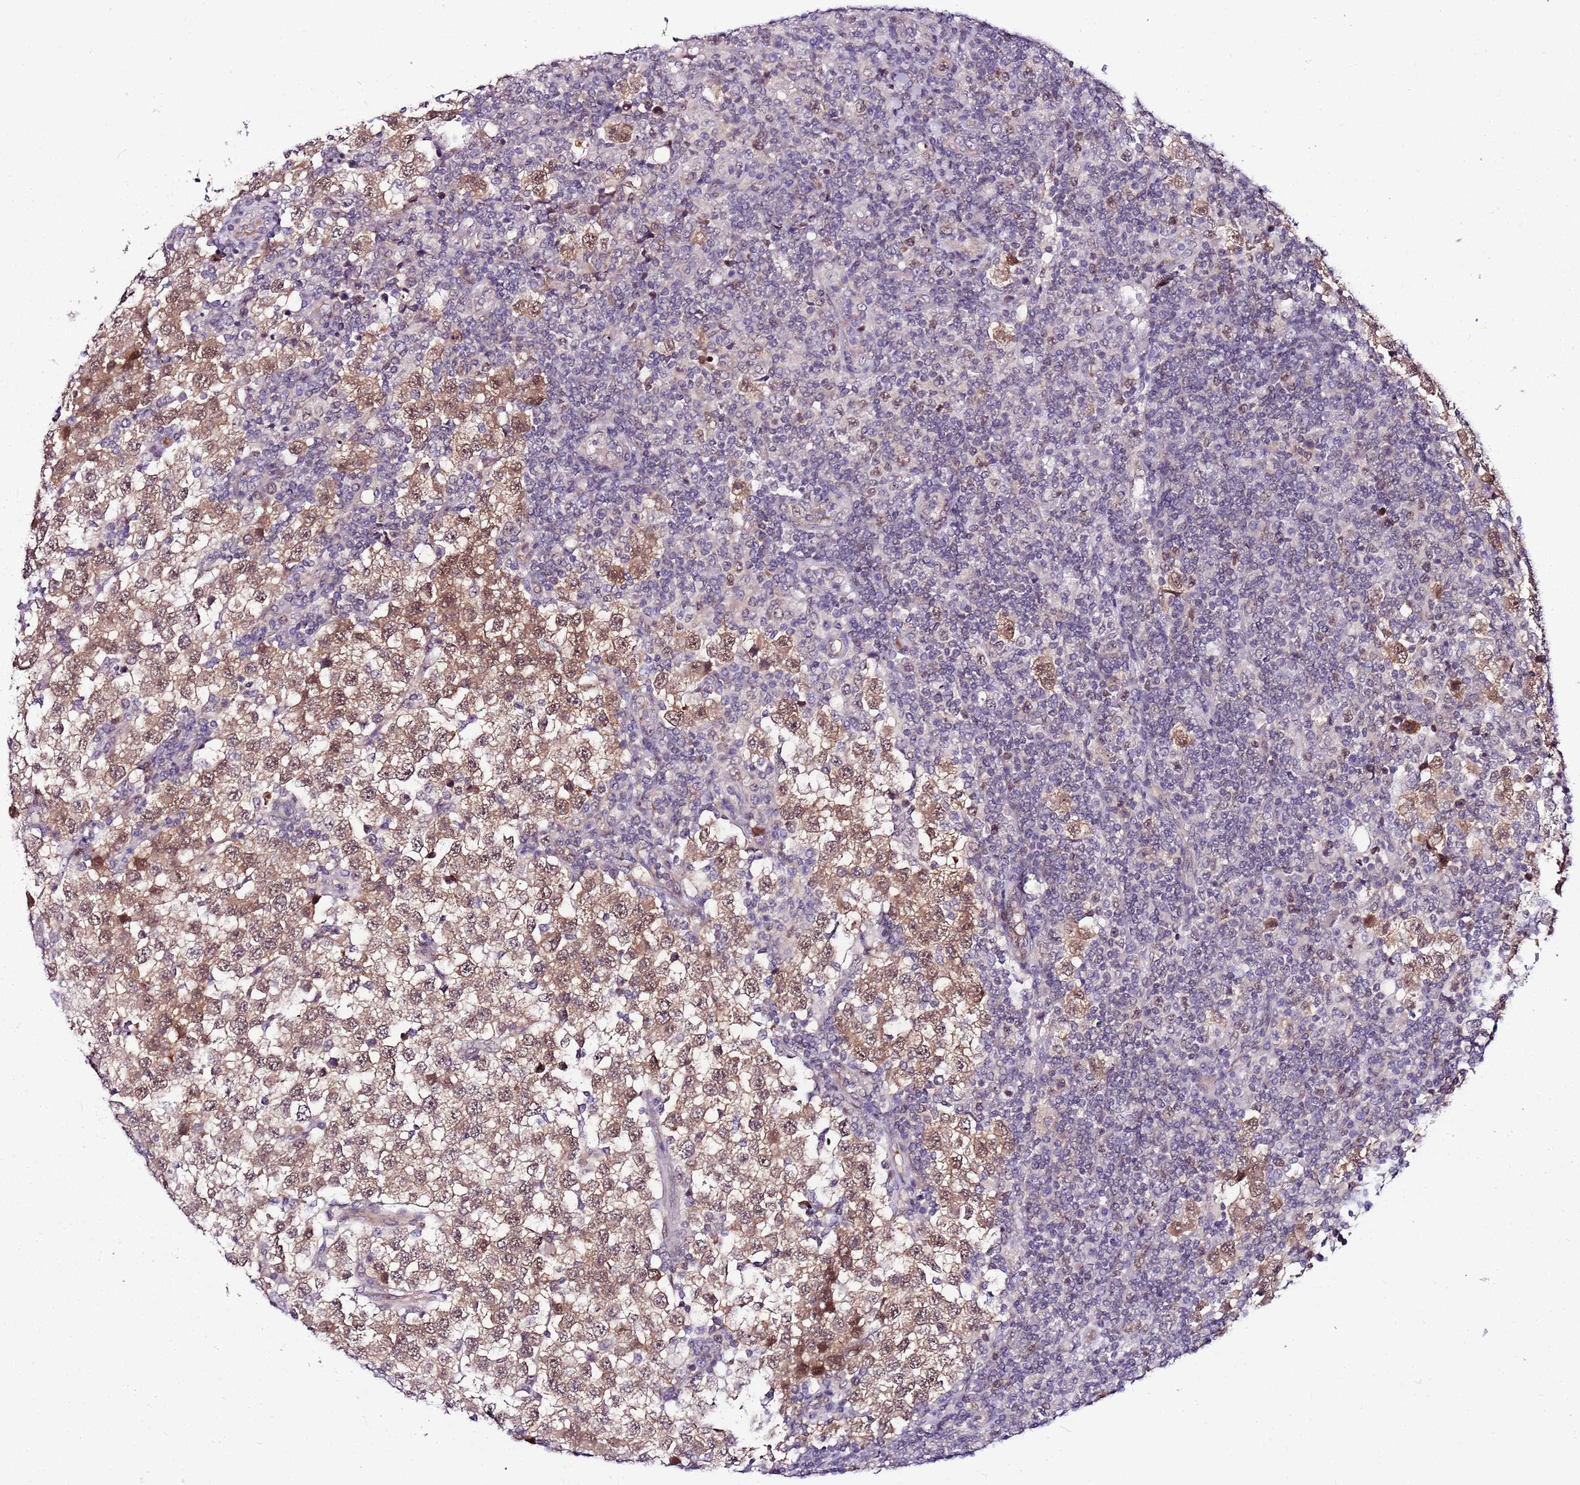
{"staining": {"intensity": "moderate", "quantity": ">75%", "location": "cytoplasmic/membranous,nuclear"}, "tissue": "testis cancer", "cell_type": "Tumor cells", "image_type": "cancer", "snomed": [{"axis": "morphology", "description": "Seminoma, NOS"}, {"axis": "topography", "description": "Testis"}], "caption": "Testis seminoma tissue exhibits moderate cytoplasmic/membranous and nuclear positivity in approximately >75% of tumor cells", "gene": "POLE3", "patient": {"sex": "male", "age": 34}}